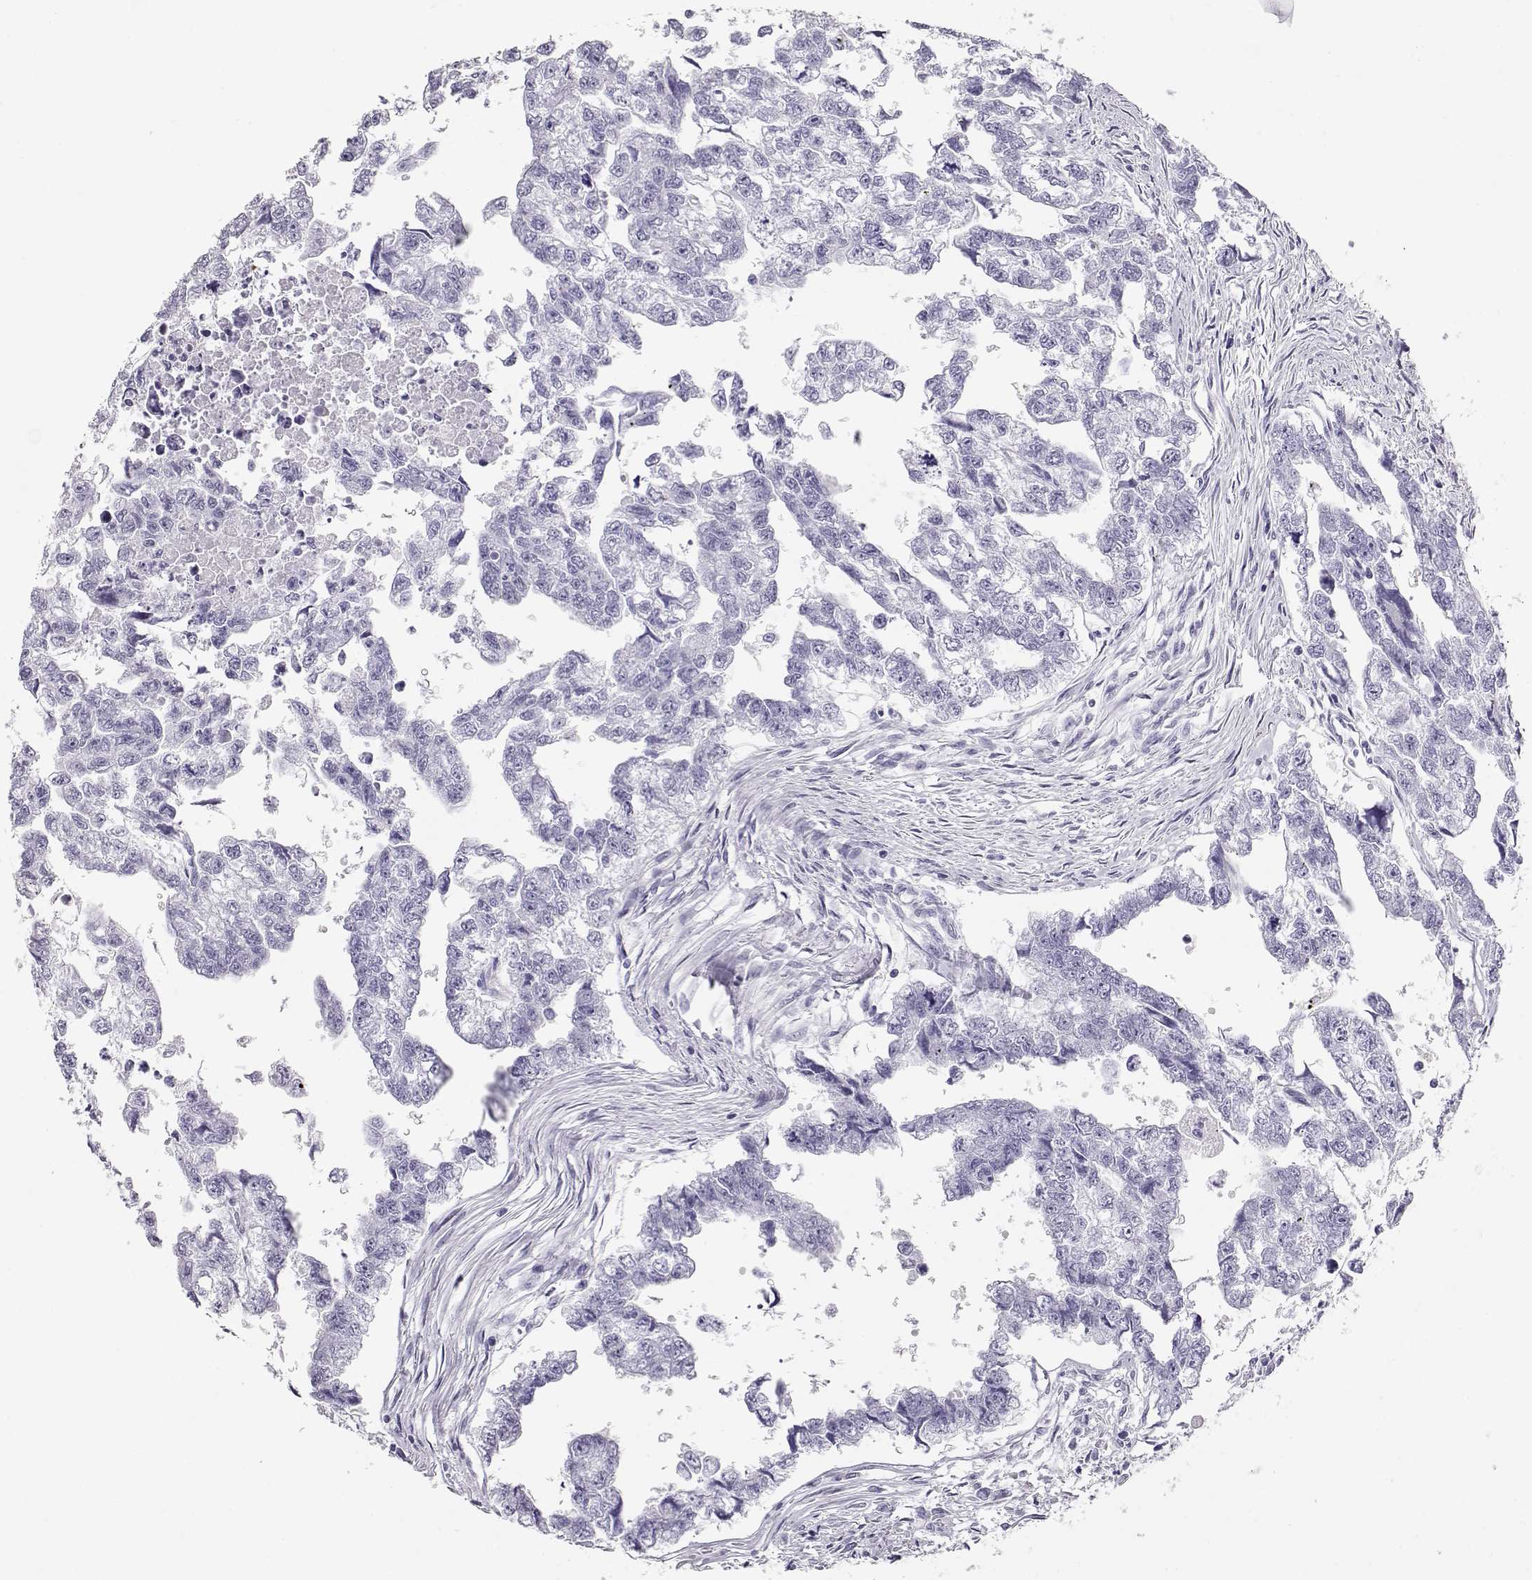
{"staining": {"intensity": "negative", "quantity": "none", "location": "none"}, "tissue": "testis cancer", "cell_type": "Tumor cells", "image_type": "cancer", "snomed": [{"axis": "morphology", "description": "Carcinoma, Embryonal, NOS"}, {"axis": "morphology", "description": "Teratoma, malignant, NOS"}, {"axis": "topography", "description": "Testis"}], "caption": "Tumor cells are negative for brown protein staining in testis teratoma (malignant). Brightfield microscopy of immunohistochemistry (IHC) stained with DAB (brown) and hematoxylin (blue), captured at high magnification.", "gene": "MAGEC1", "patient": {"sex": "male", "age": 44}}